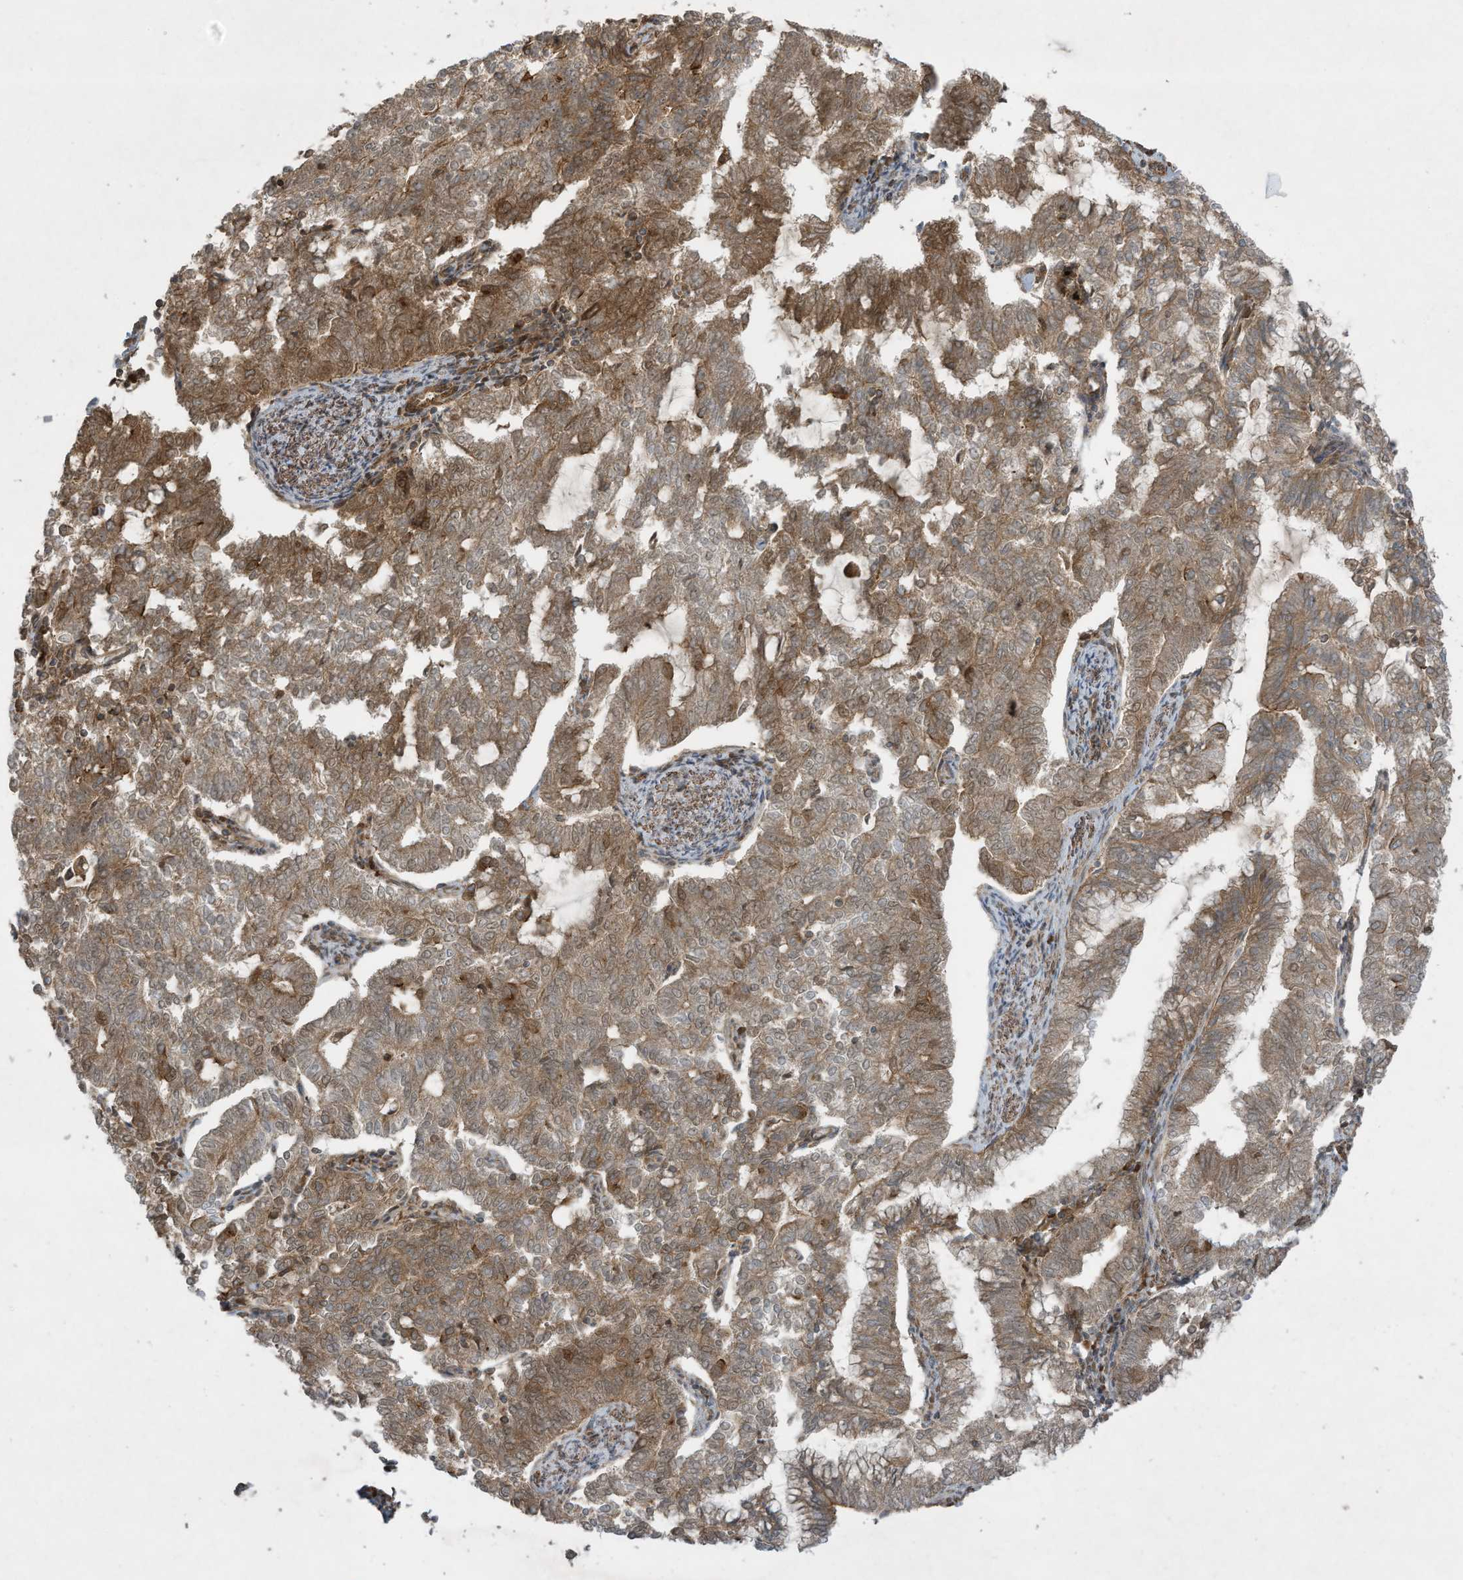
{"staining": {"intensity": "moderate", "quantity": ">75%", "location": "cytoplasmic/membranous,nuclear"}, "tissue": "endometrial cancer", "cell_type": "Tumor cells", "image_type": "cancer", "snomed": [{"axis": "morphology", "description": "Adenocarcinoma, NOS"}, {"axis": "topography", "description": "Endometrium"}], "caption": "This image displays IHC staining of adenocarcinoma (endometrial), with medium moderate cytoplasmic/membranous and nuclear positivity in about >75% of tumor cells.", "gene": "DDIT4", "patient": {"sex": "female", "age": 79}}